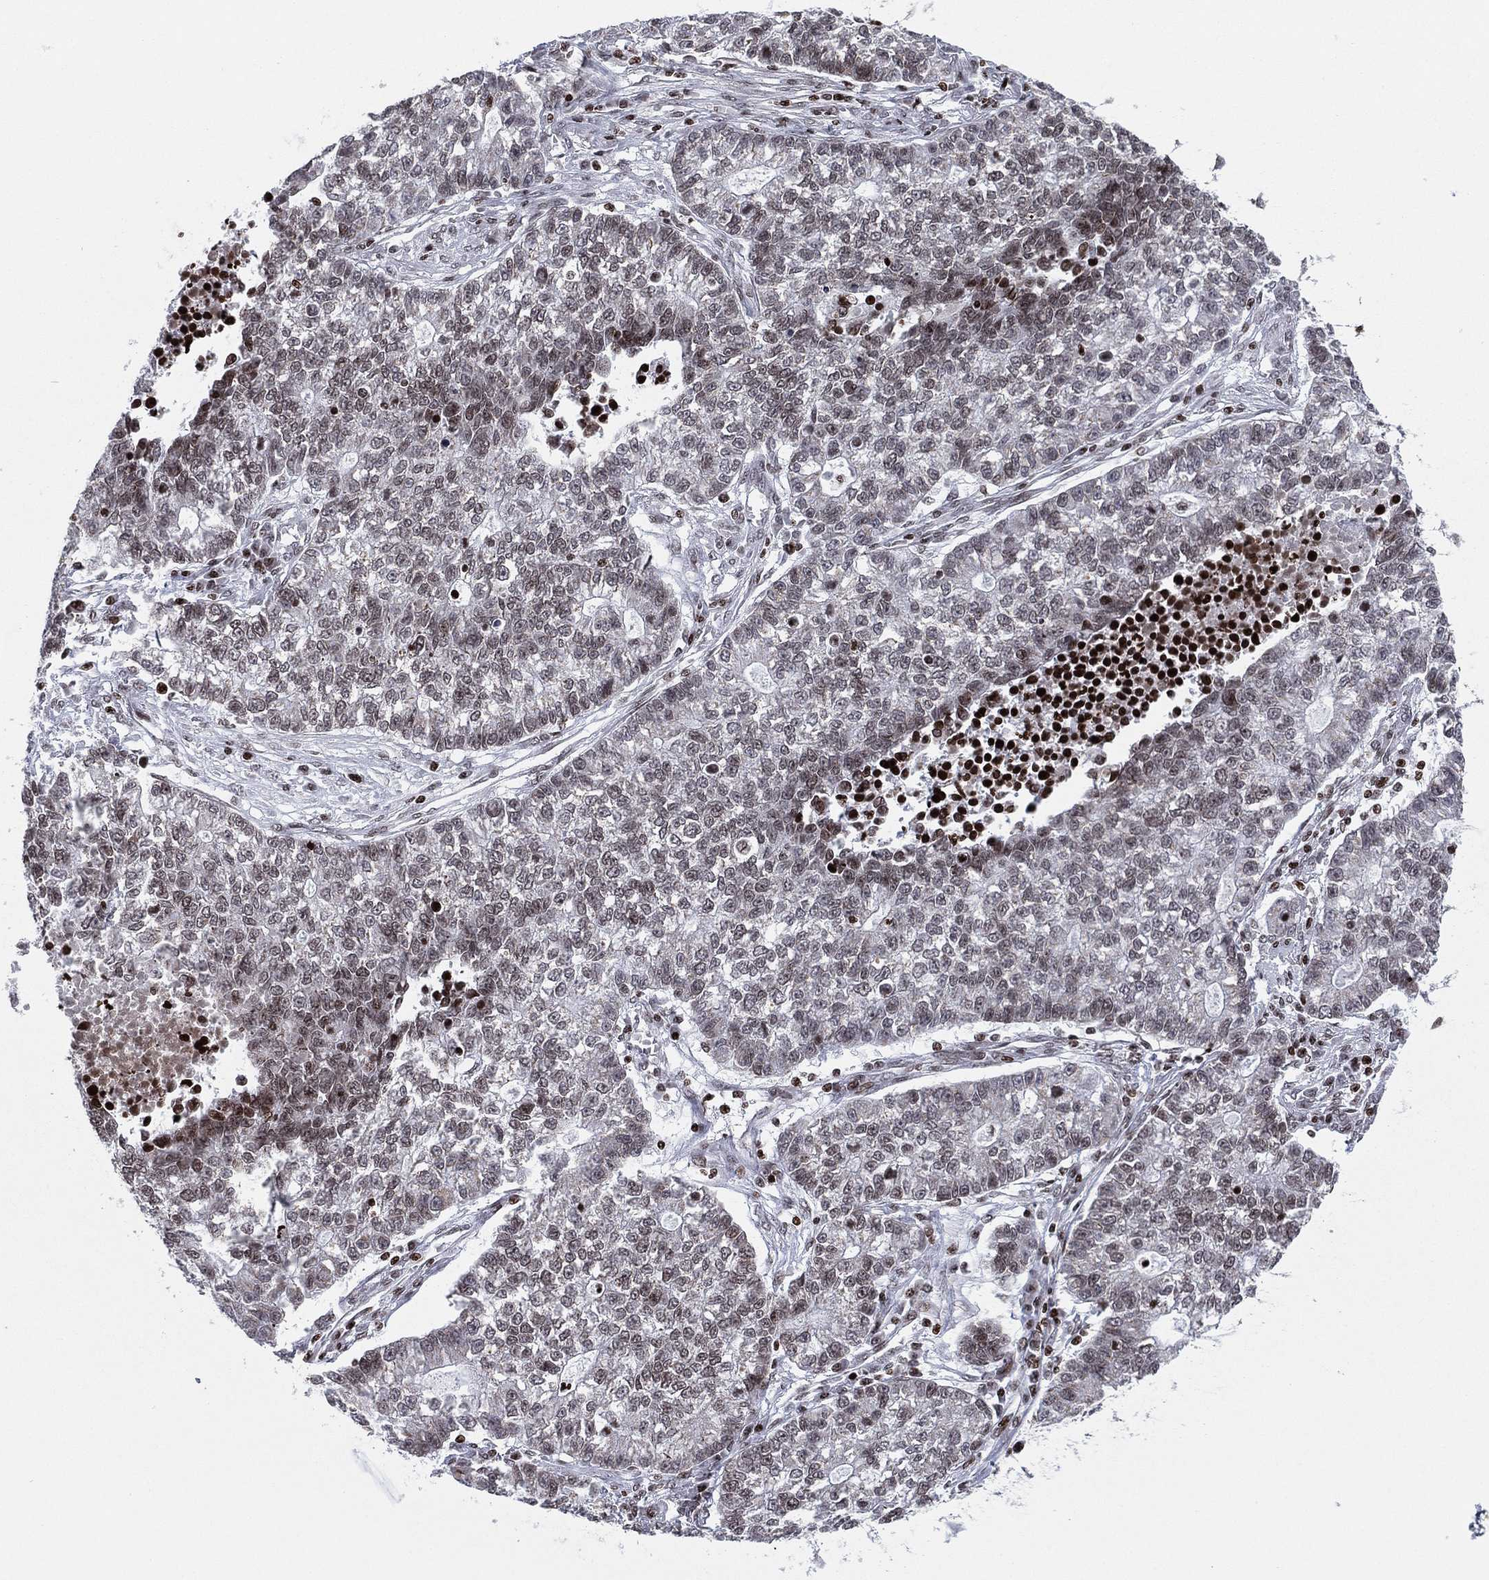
{"staining": {"intensity": "negative", "quantity": "none", "location": "none"}, "tissue": "lung cancer", "cell_type": "Tumor cells", "image_type": "cancer", "snomed": [{"axis": "morphology", "description": "Adenocarcinoma, NOS"}, {"axis": "topography", "description": "Lung"}], "caption": "Tumor cells are negative for brown protein staining in lung cancer (adenocarcinoma). (Stains: DAB IHC with hematoxylin counter stain, Microscopy: brightfield microscopy at high magnification).", "gene": "MFSD14A", "patient": {"sex": "male", "age": 57}}